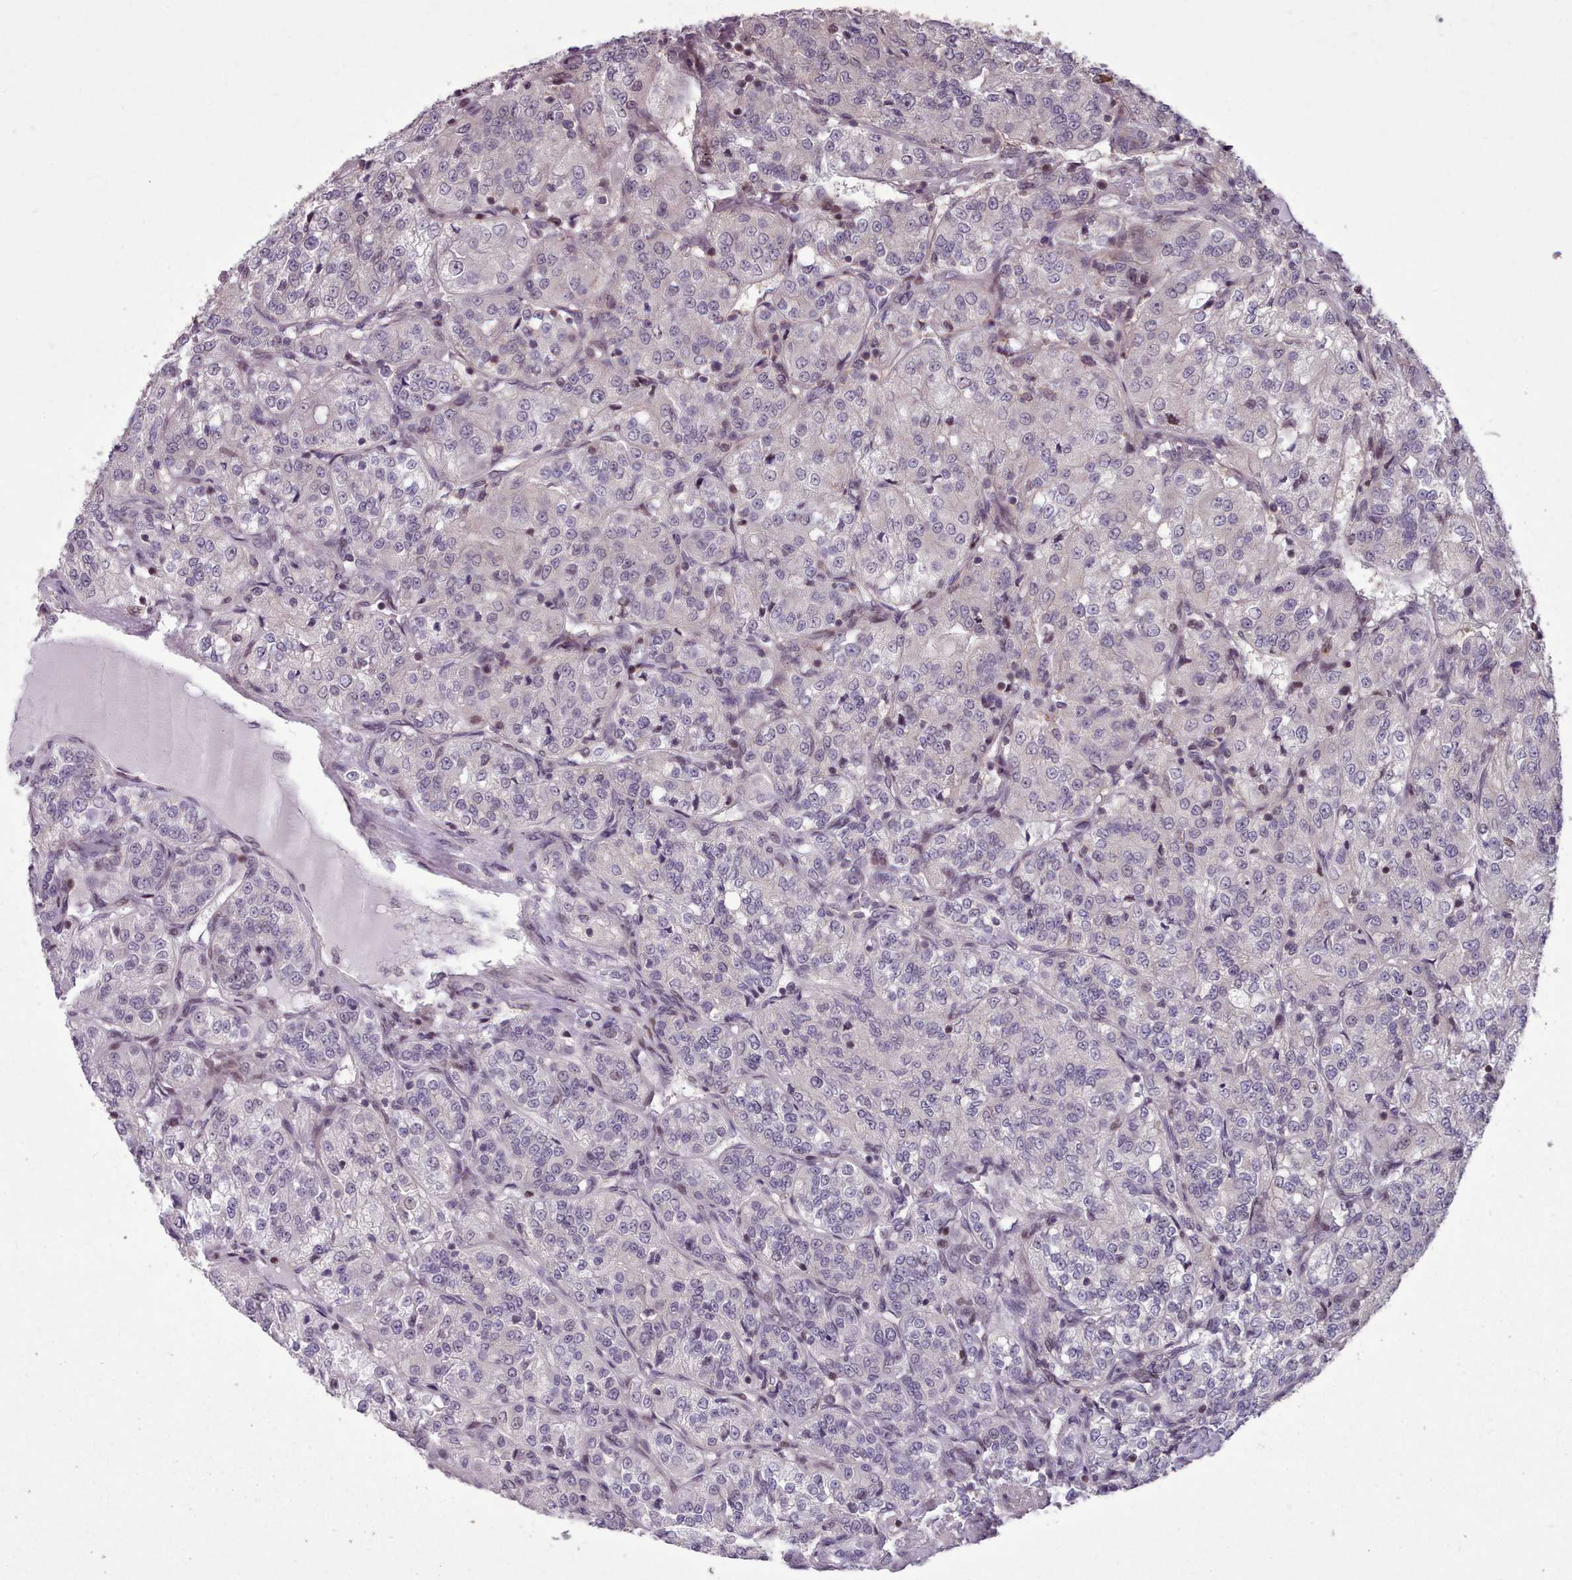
{"staining": {"intensity": "negative", "quantity": "none", "location": "none"}, "tissue": "renal cancer", "cell_type": "Tumor cells", "image_type": "cancer", "snomed": [{"axis": "morphology", "description": "Adenocarcinoma, NOS"}, {"axis": "topography", "description": "Kidney"}], "caption": "Protein analysis of renal cancer demonstrates no significant expression in tumor cells.", "gene": "ENSA", "patient": {"sex": "female", "age": 63}}